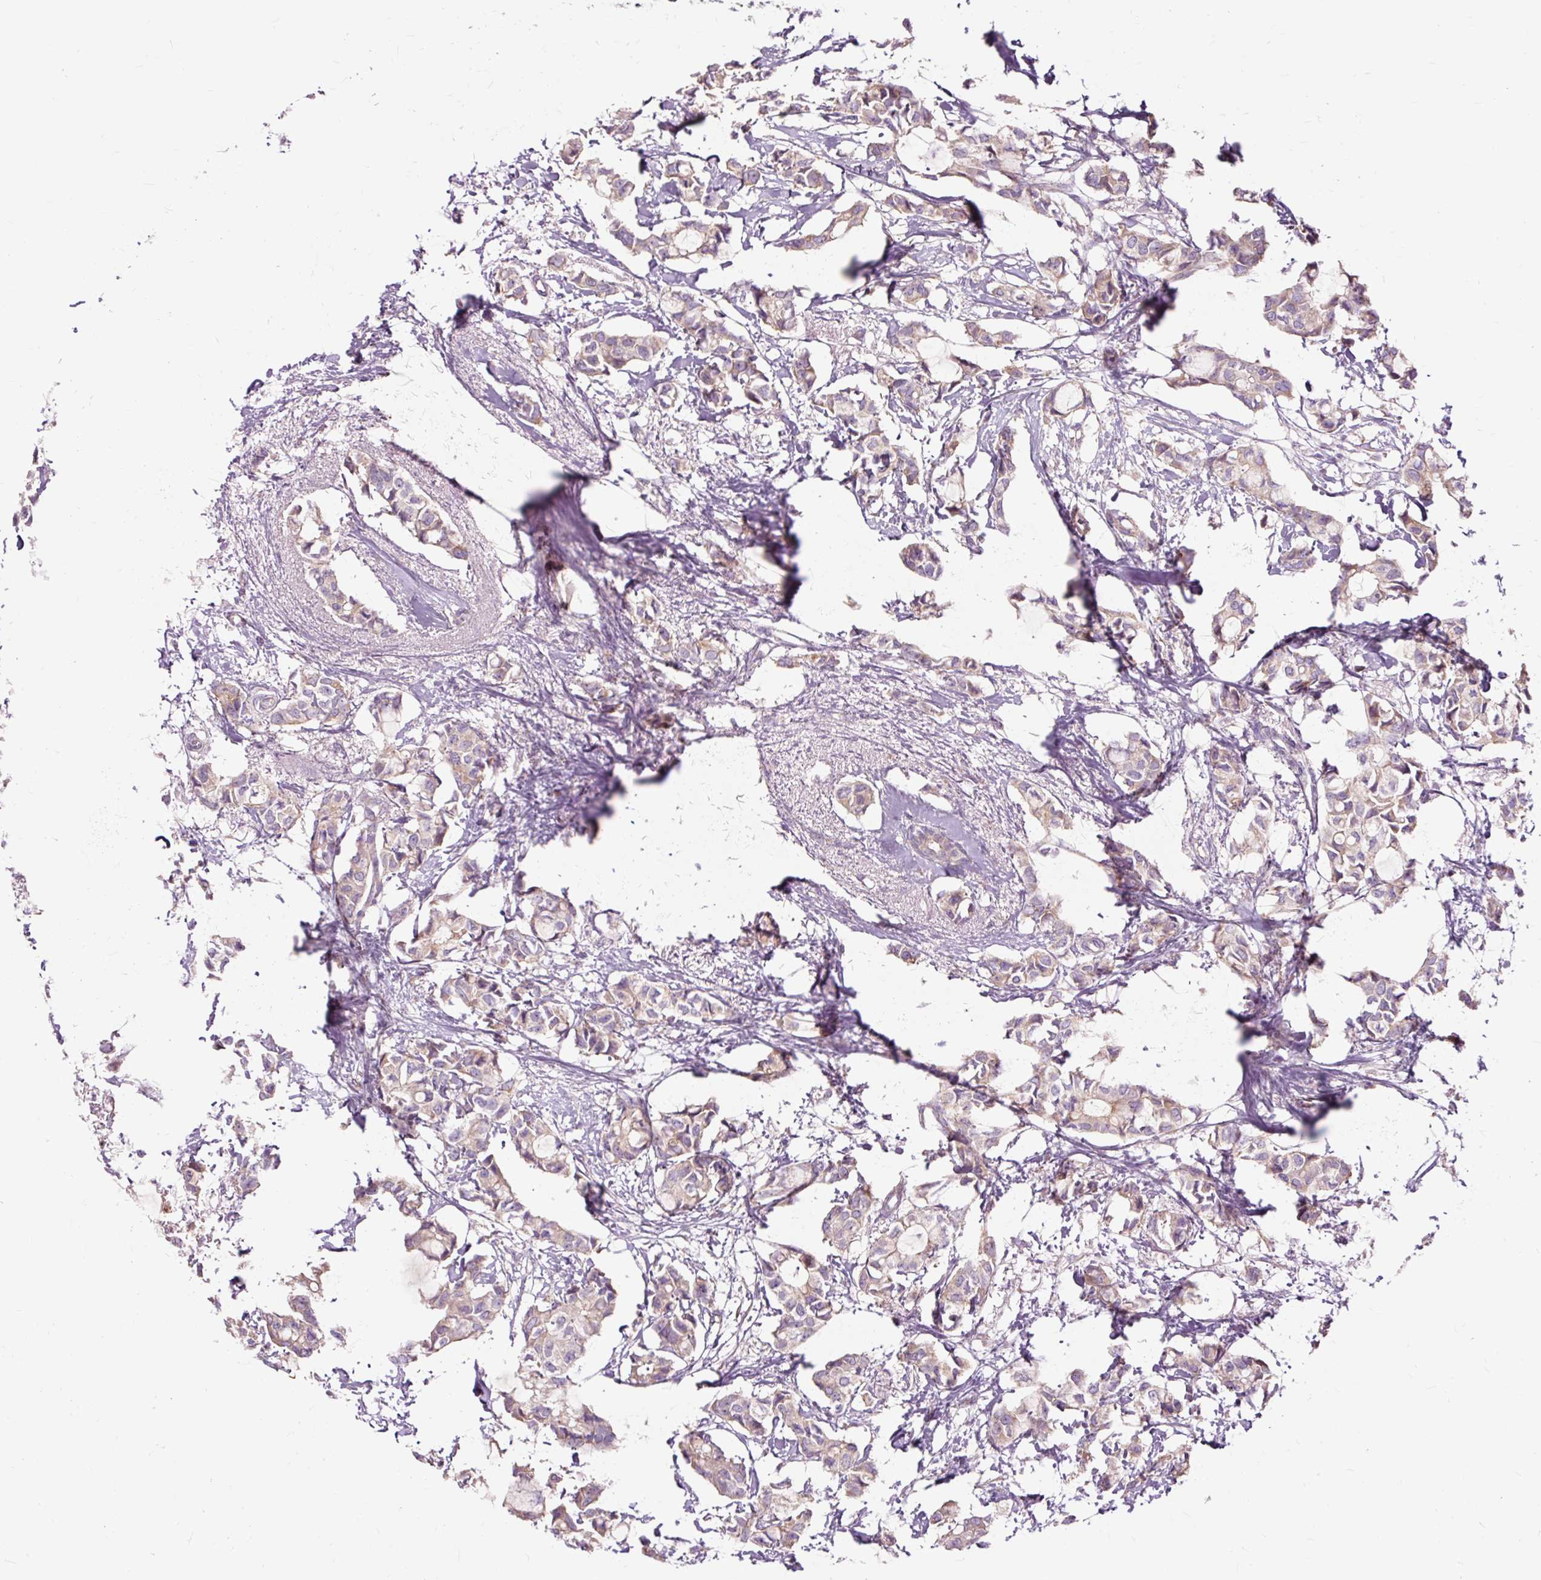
{"staining": {"intensity": "weak", "quantity": ">75%", "location": "cytoplasmic/membranous"}, "tissue": "breast cancer", "cell_type": "Tumor cells", "image_type": "cancer", "snomed": [{"axis": "morphology", "description": "Duct carcinoma"}, {"axis": "topography", "description": "Breast"}], "caption": "Tumor cells reveal low levels of weak cytoplasmic/membranous expression in approximately >75% of cells in breast cancer (invasive ductal carcinoma).", "gene": "PDZD2", "patient": {"sex": "female", "age": 73}}